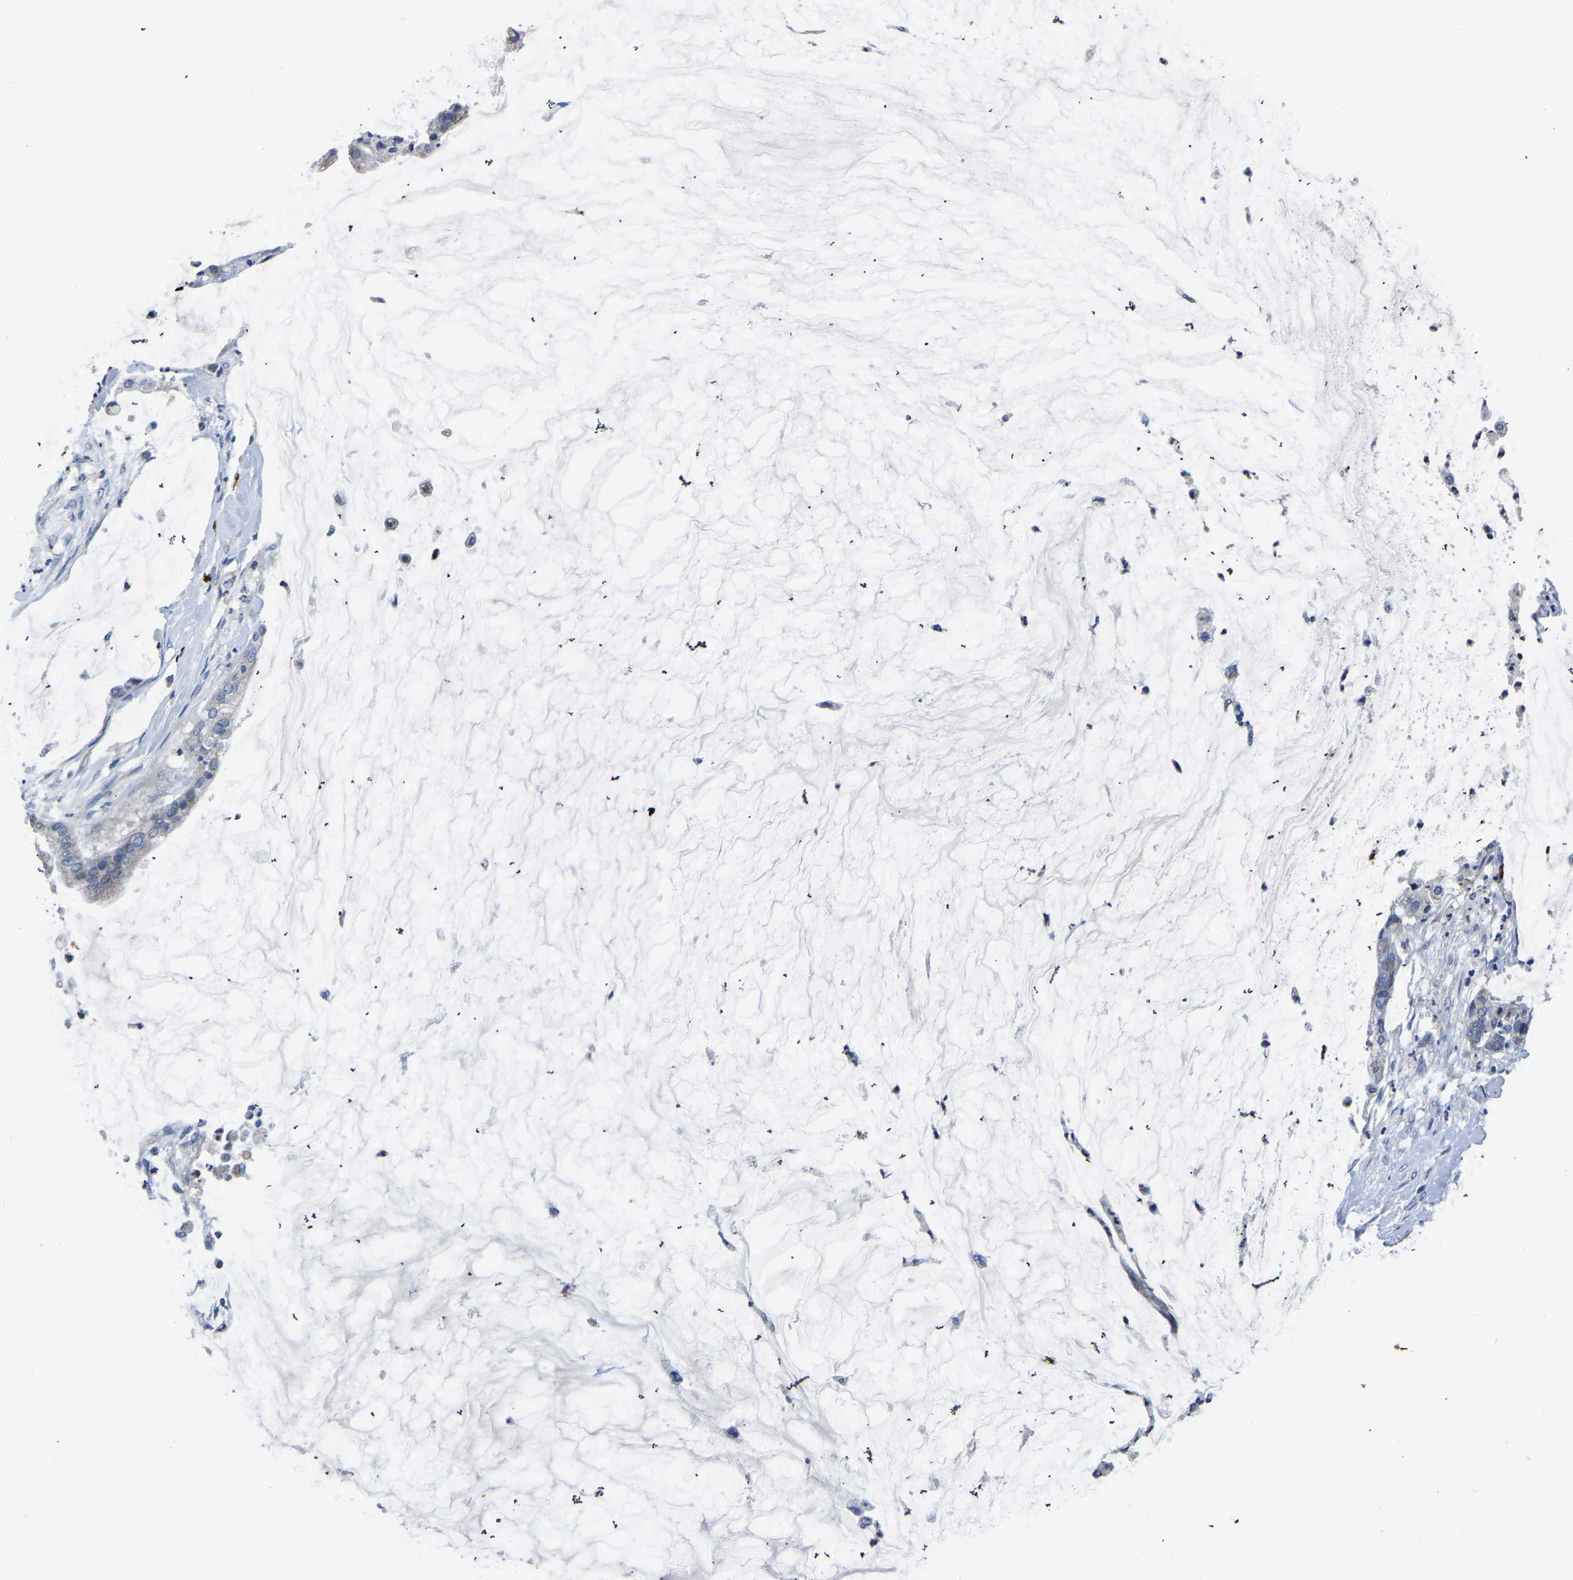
{"staining": {"intensity": "weak", "quantity": "<25%", "location": "cytoplasmic/membranous"}, "tissue": "pancreatic cancer", "cell_type": "Tumor cells", "image_type": "cancer", "snomed": [{"axis": "morphology", "description": "Adenocarcinoma, NOS"}, {"axis": "topography", "description": "Pancreas"}], "caption": "Immunohistochemistry (IHC) photomicrograph of neoplastic tissue: adenocarcinoma (pancreatic) stained with DAB (3,3'-diaminobenzidine) reveals no significant protein positivity in tumor cells.", "gene": "FGD5", "patient": {"sex": "male", "age": 41}}